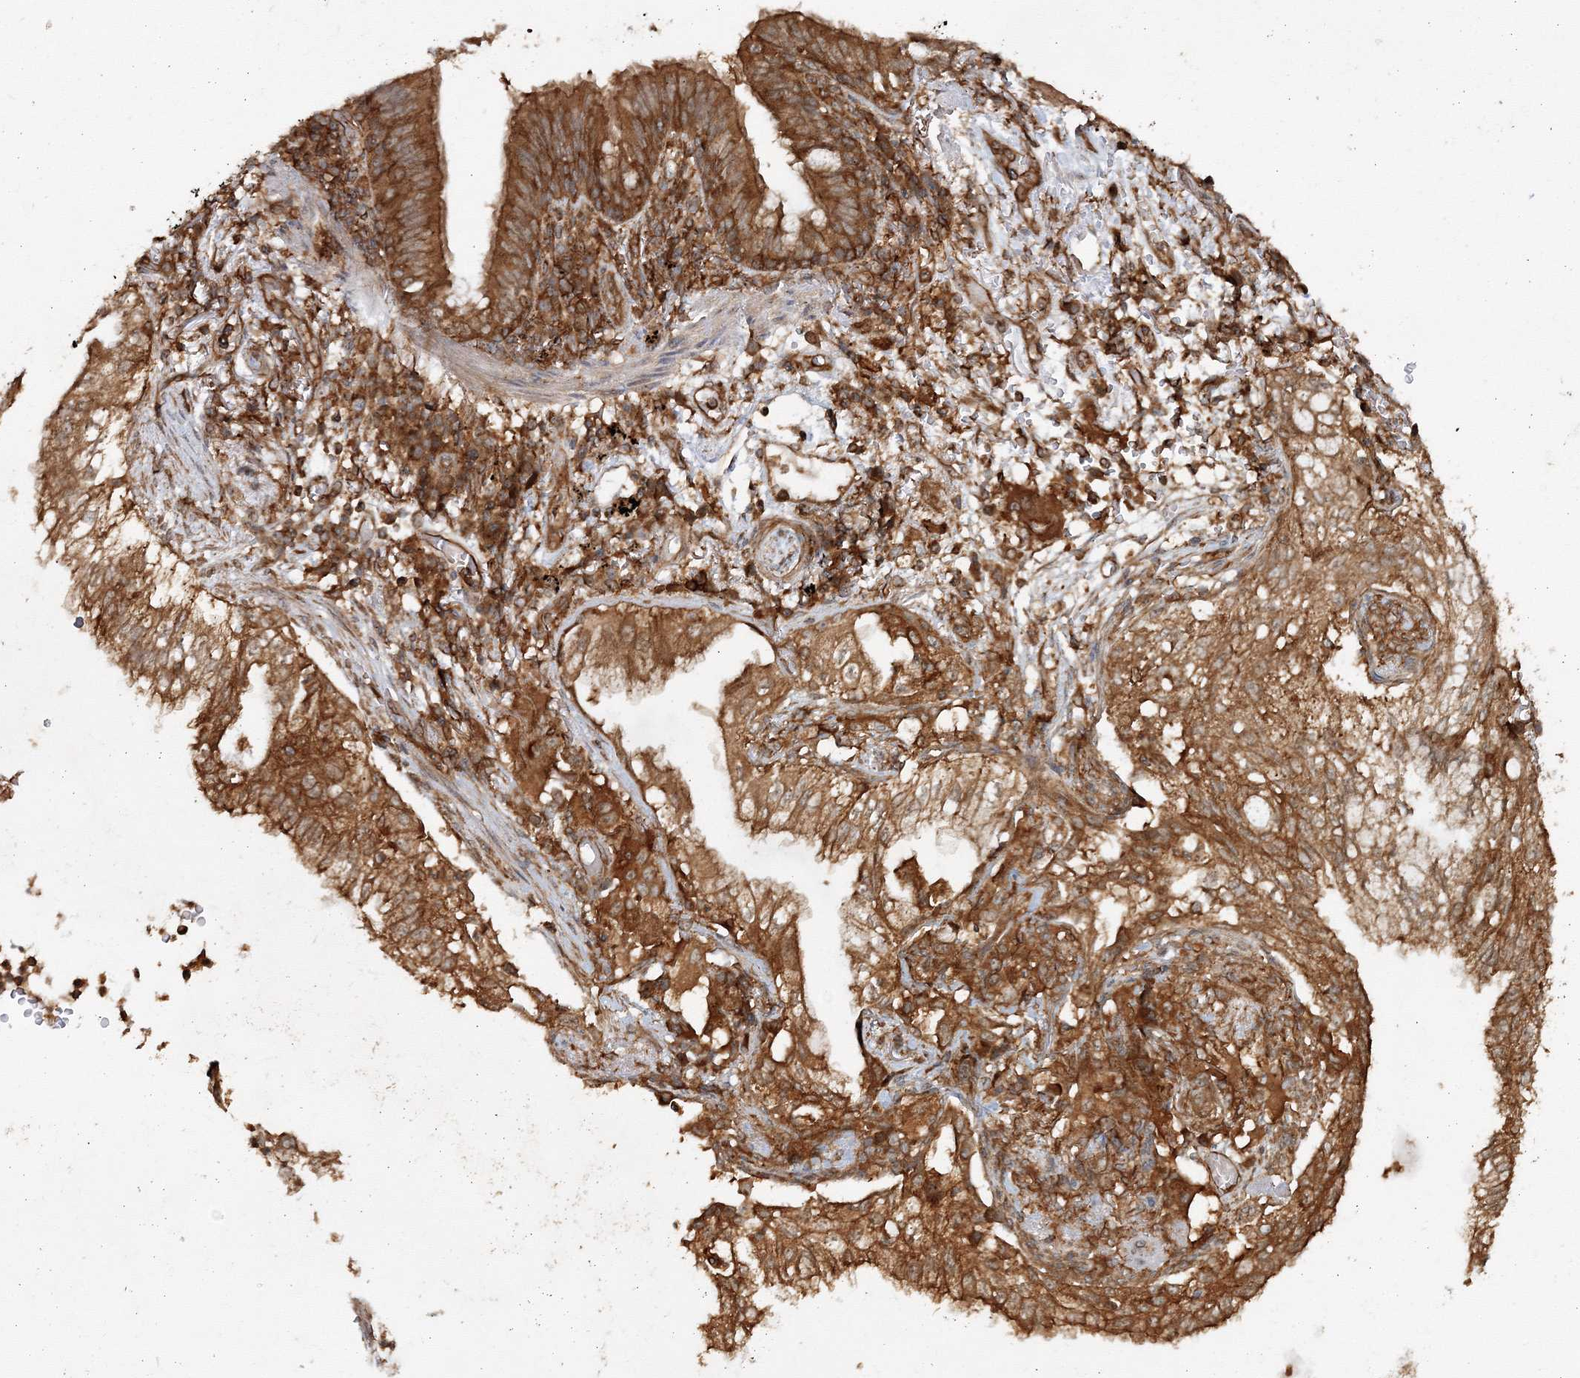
{"staining": {"intensity": "strong", "quantity": ">75%", "location": "cytoplasmic/membranous"}, "tissue": "lung cancer", "cell_type": "Tumor cells", "image_type": "cancer", "snomed": [{"axis": "morphology", "description": "Adenocarcinoma, NOS"}, {"axis": "topography", "description": "Lung"}], "caption": "IHC staining of lung cancer, which demonstrates high levels of strong cytoplasmic/membranous positivity in about >75% of tumor cells indicating strong cytoplasmic/membranous protein positivity. The staining was performed using DAB (brown) for protein detection and nuclei were counterstained in hematoxylin (blue).", "gene": "WDR37", "patient": {"sex": "female", "age": 70}}